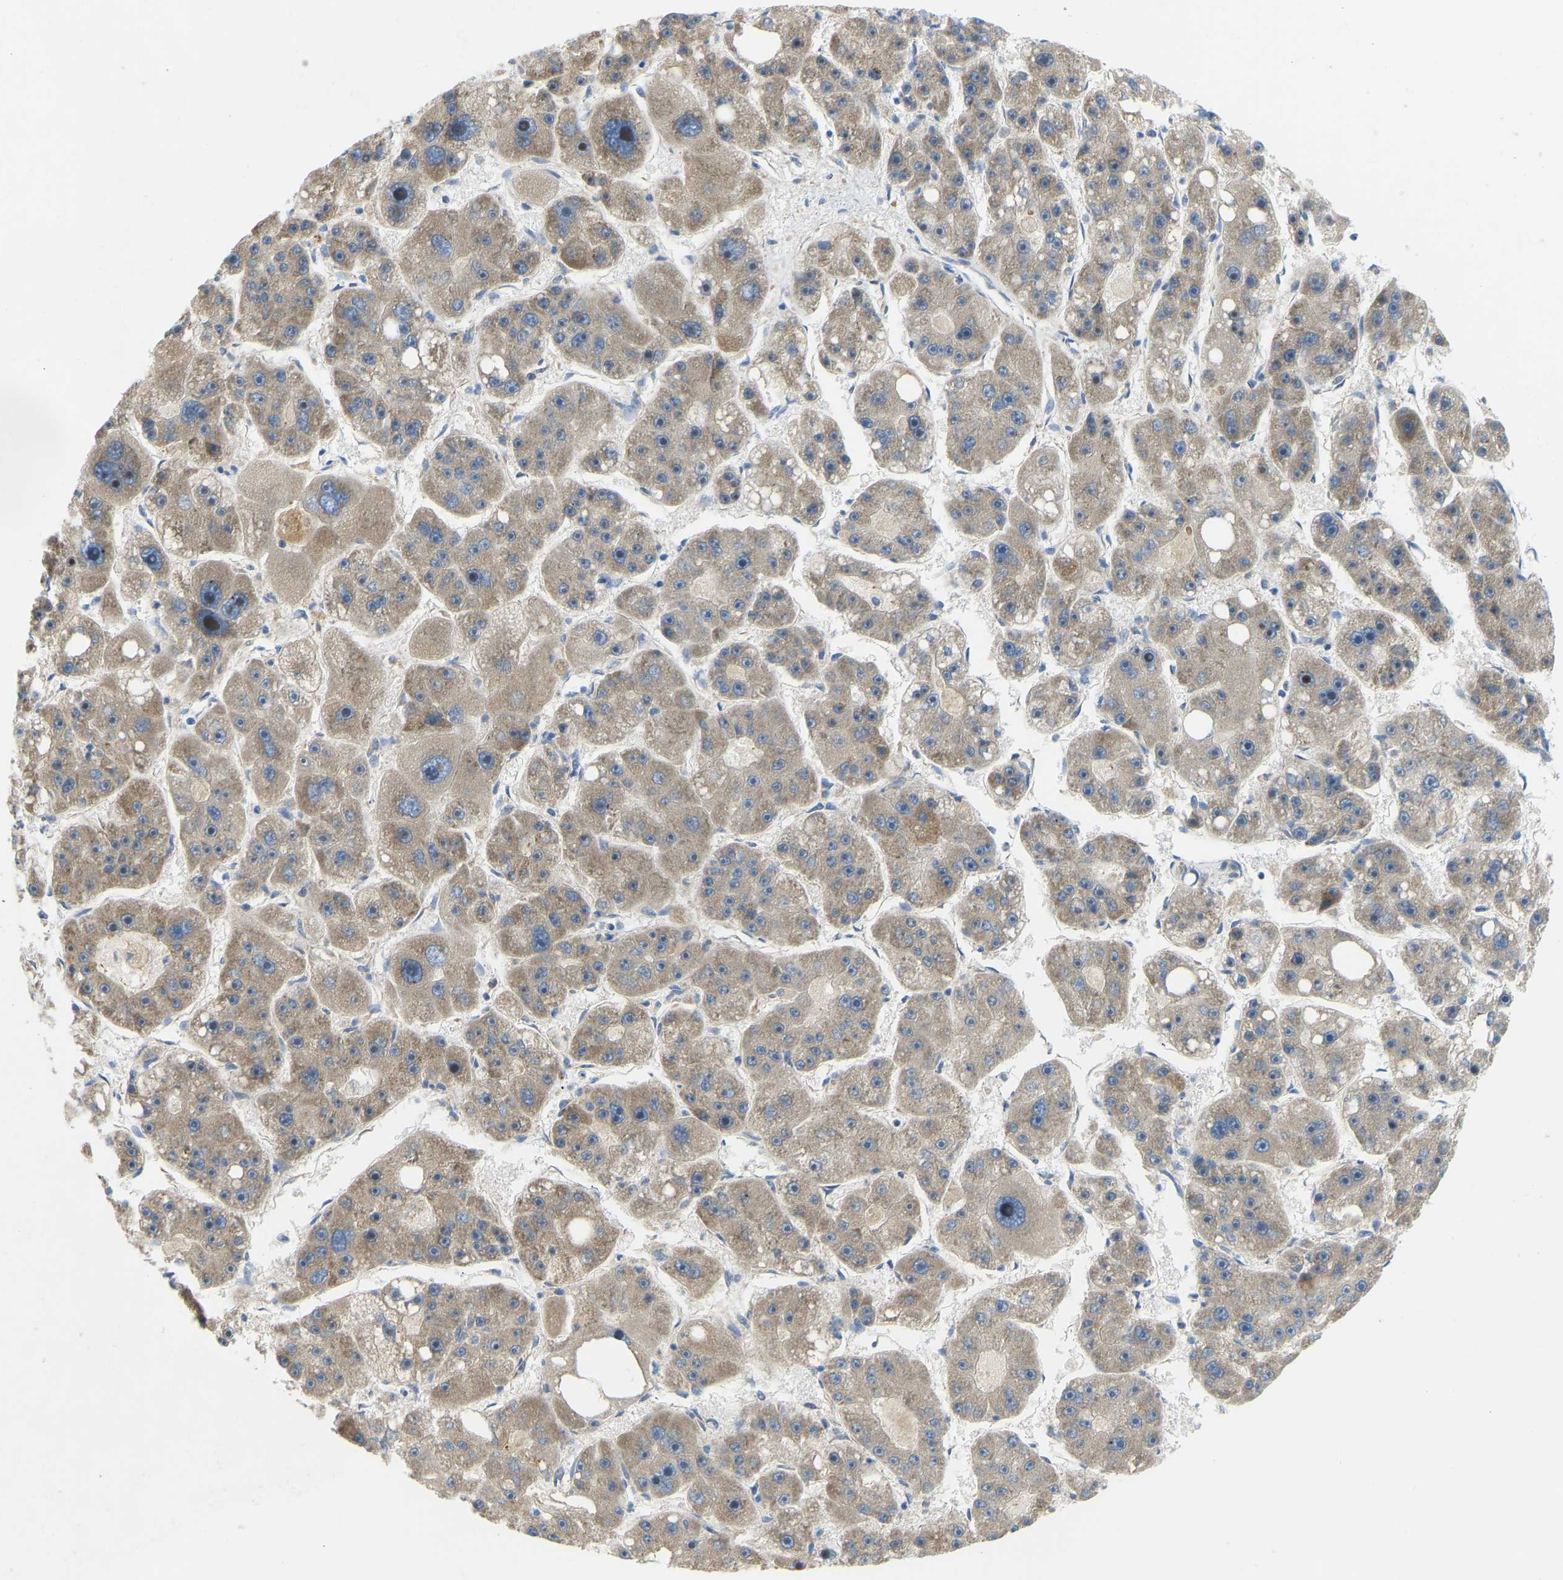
{"staining": {"intensity": "weak", "quantity": ">75%", "location": "cytoplasmic/membranous,nuclear"}, "tissue": "liver cancer", "cell_type": "Tumor cells", "image_type": "cancer", "snomed": [{"axis": "morphology", "description": "Carcinoma, Hepatocellular, NOS"}, {"axis": "topography", "description": "Liver"}], "caption": "Immunohistochemical staining of human liver cancer displays low levels of weak cytoplasmic/membranous and nuclear staining in approximately >75% of tumor cells. (IHC, brightfield microscopy, high magnification).", "gene": "COL15A1", "patient": {"sex": "female", "age": 61}}